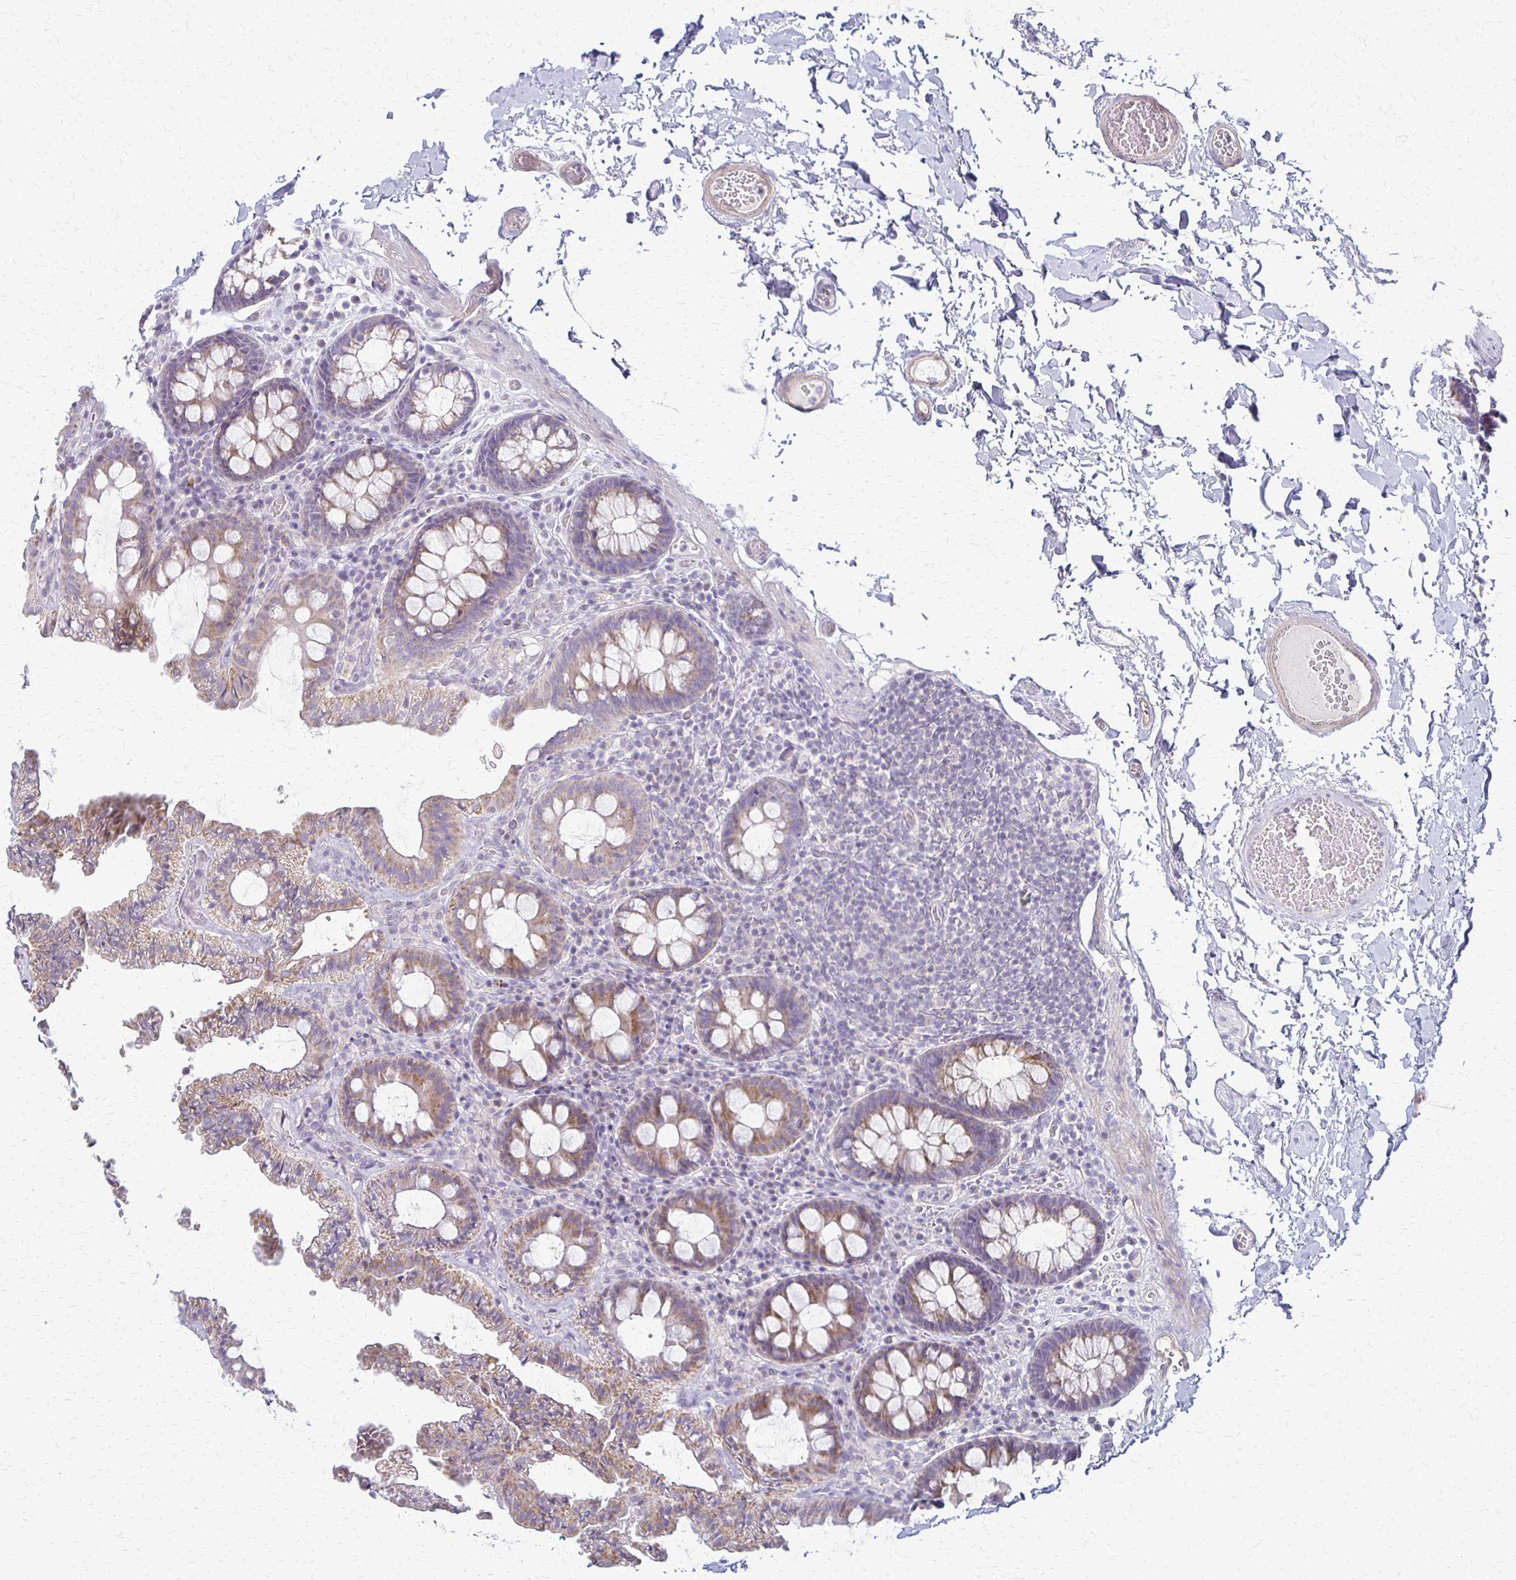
{"staining": {"intensity": "weak", "quantity": "<25%", "location": "cytoplasmic/membranous"}, "tissue": "colon", "cell_type": "Endothelial cells", "image_type": "normal", "snomed": [{"axis": "morphology", "description": "Normal tissue, NOS"}, {"axis": "topography", "description": "Colon"}, {"axis": "topography", "description": "Peripheral nerve tissue"}], "caption": "Endothelial cells show no significant expression in unremarkable colon. (DAB IHC with hematoxylin counter stain).", "gene": "RHOC", "patient": {"sex": "male", "age": 84}}